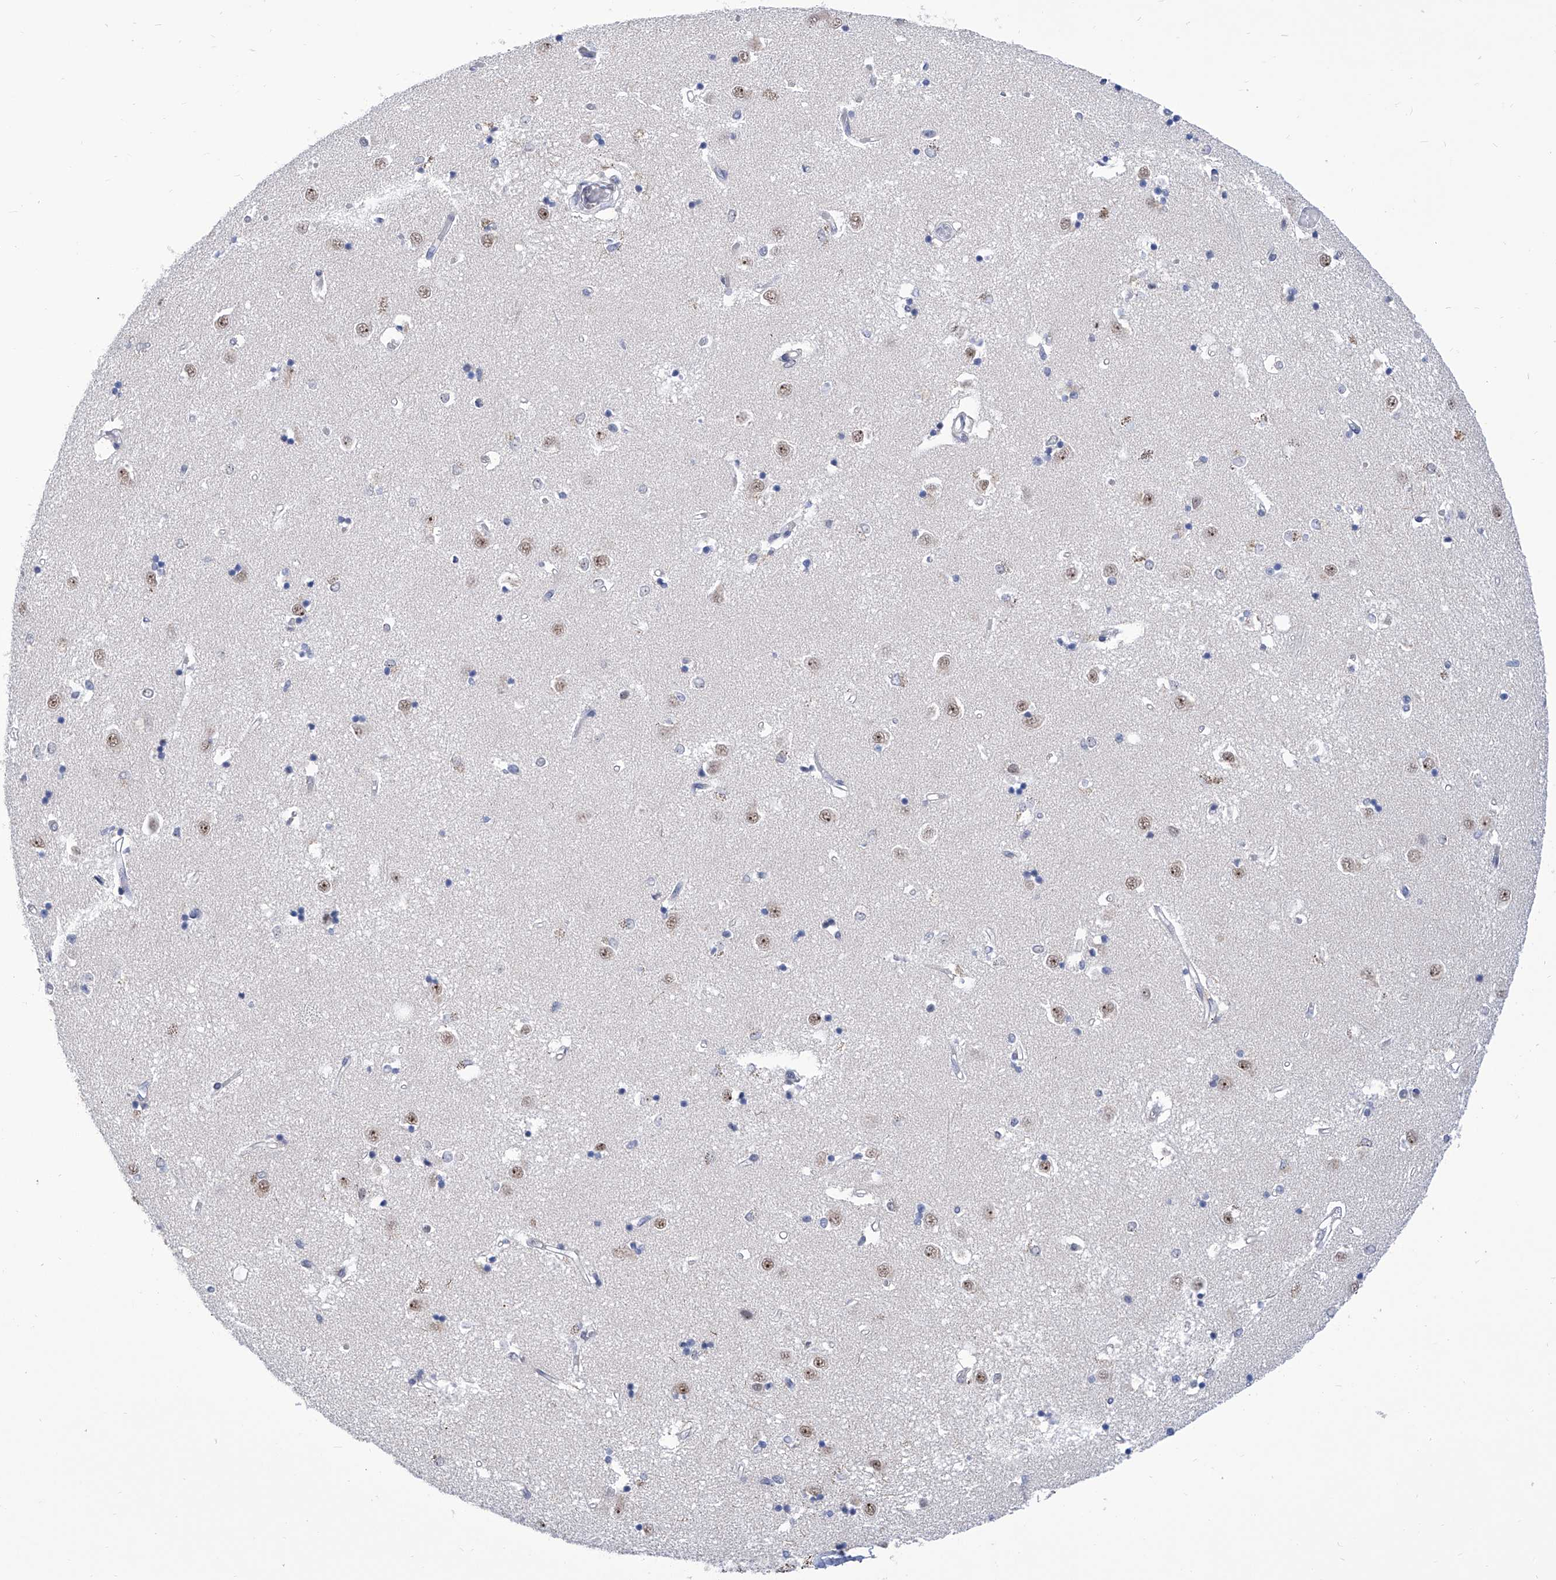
{"staining": {"intensity": "negative", "quantity": "none", "location": "none"}, "tissue": "caudate", "cell_type": "Glial cells", "image_type": "normal", "snomed": [{"axis": "morphology", "description": "Normal tissue, NOS"}, {"axis": "topography", "description": "Lateral ventricle wall"}], "caption": "Immunohistochemistry micrograph of normal caudate: caudate stained with DAB exhibits no significant protein expression in glial cells.", "gene": "SART1", "patient": {"sex": "male", "age": 45}}